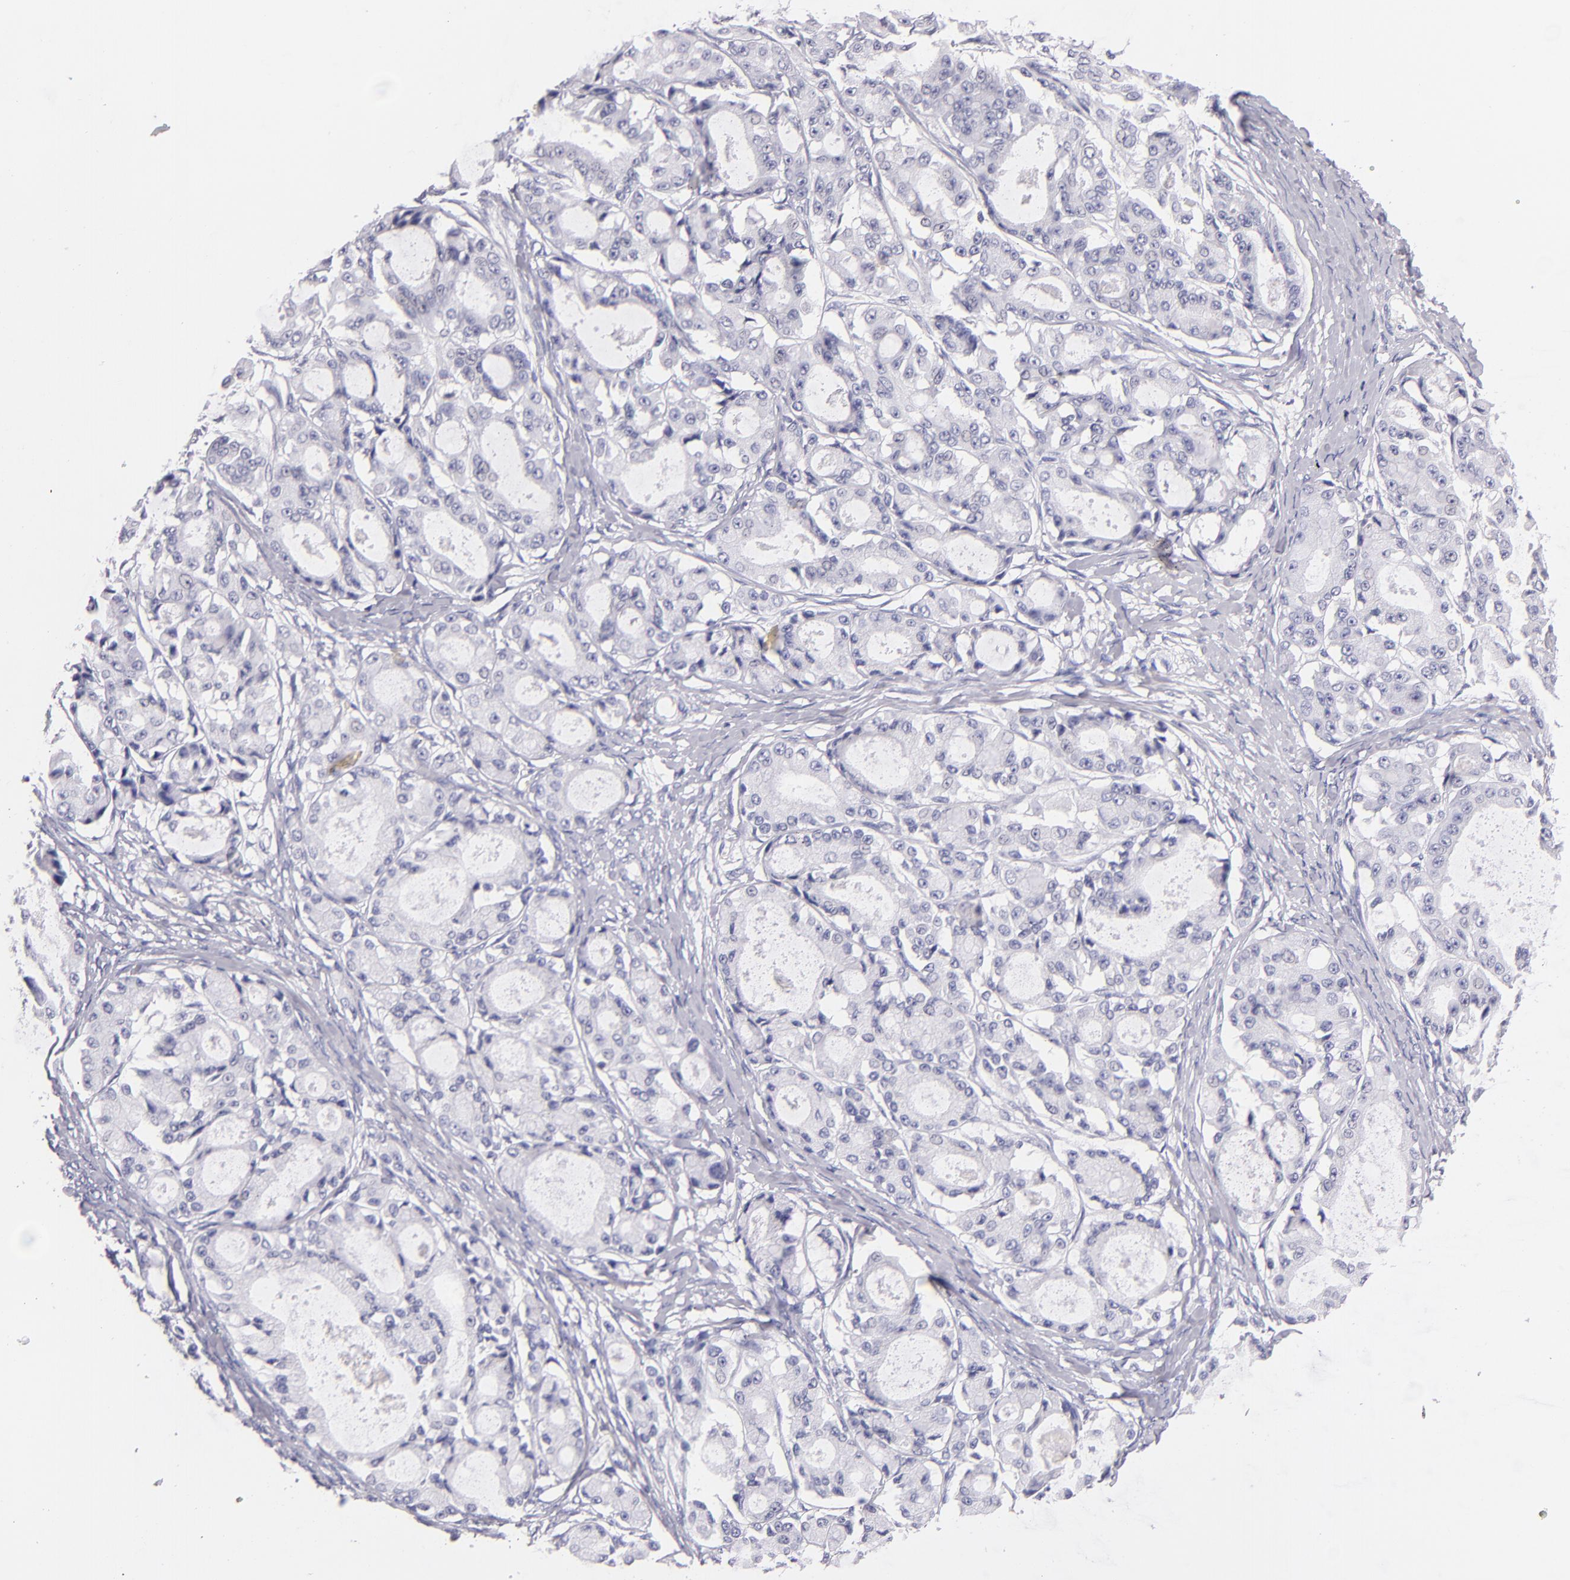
{"staining": {"intensity": "negative", "quantity": "none", "location": "none"}, "tissue": "ovarian cancer", "cell_type": "Tumor cells", "image_type": "cancer", "snomed": [{"axis": "morphology", "description": "Carcinoma, endometroid"}, {"axis": "topography", "description": "Ovary"}], "caption": "The micrograph shows no staining of tumor cells in ovarian cancer.", "gene": "CD48", "patient": {"sex": "female", "age": 61}}